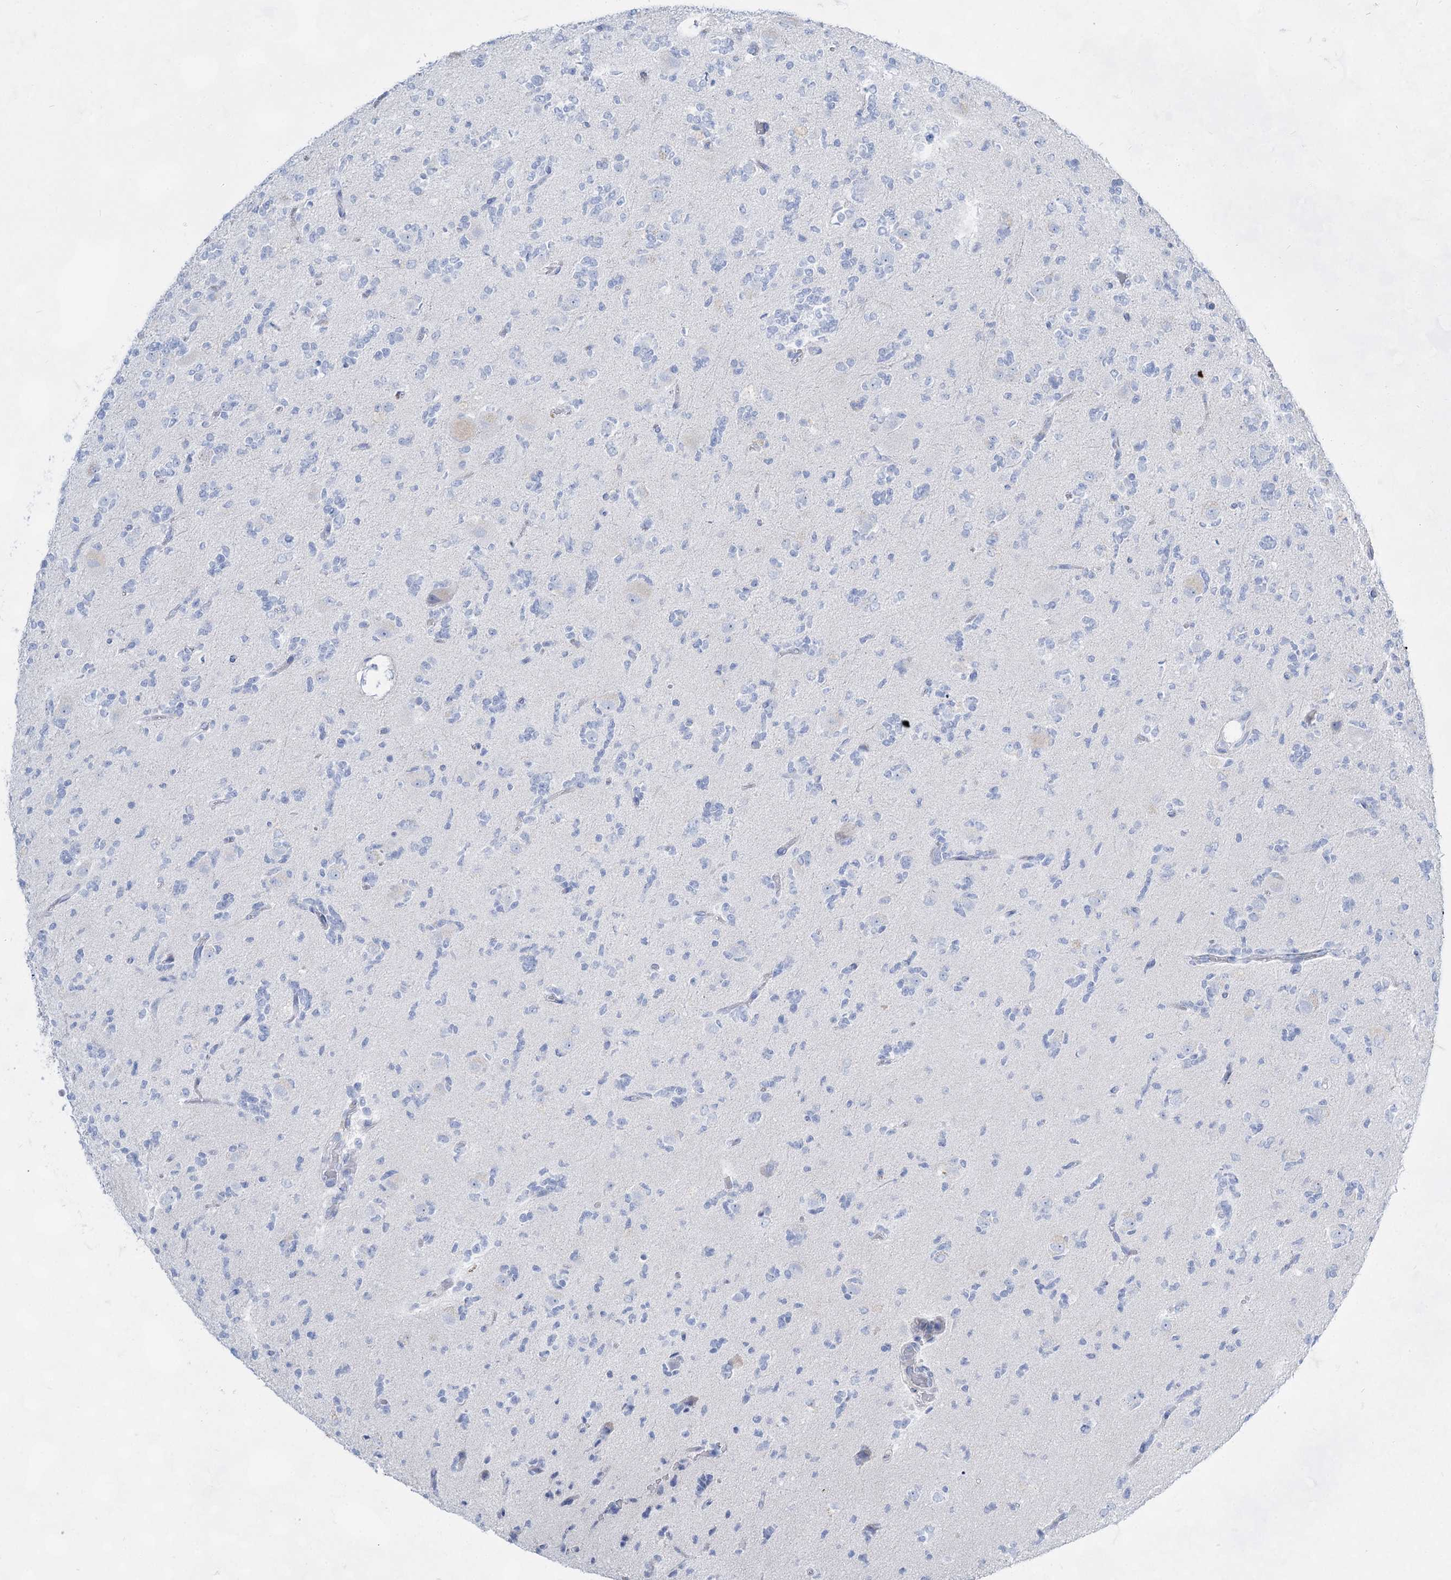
{"staining": {"intensity": "negative", "quantity": "none", "location": "none"}, "tissue": "glioma", "cell_type": "Tumor cells", "image_type": "cancer", "snomed": [{"axis": "morphology", "description": "Glioma, malignant, High grade"}, {"axis": "topography", "description": "Brain"}], "caption": "Histopathology image shows no protein staining in tumor cells of malignant glioma (high-grade) tissue.", "gene": "ACRV1", "patient": {"sex": "female", "age": 62}}